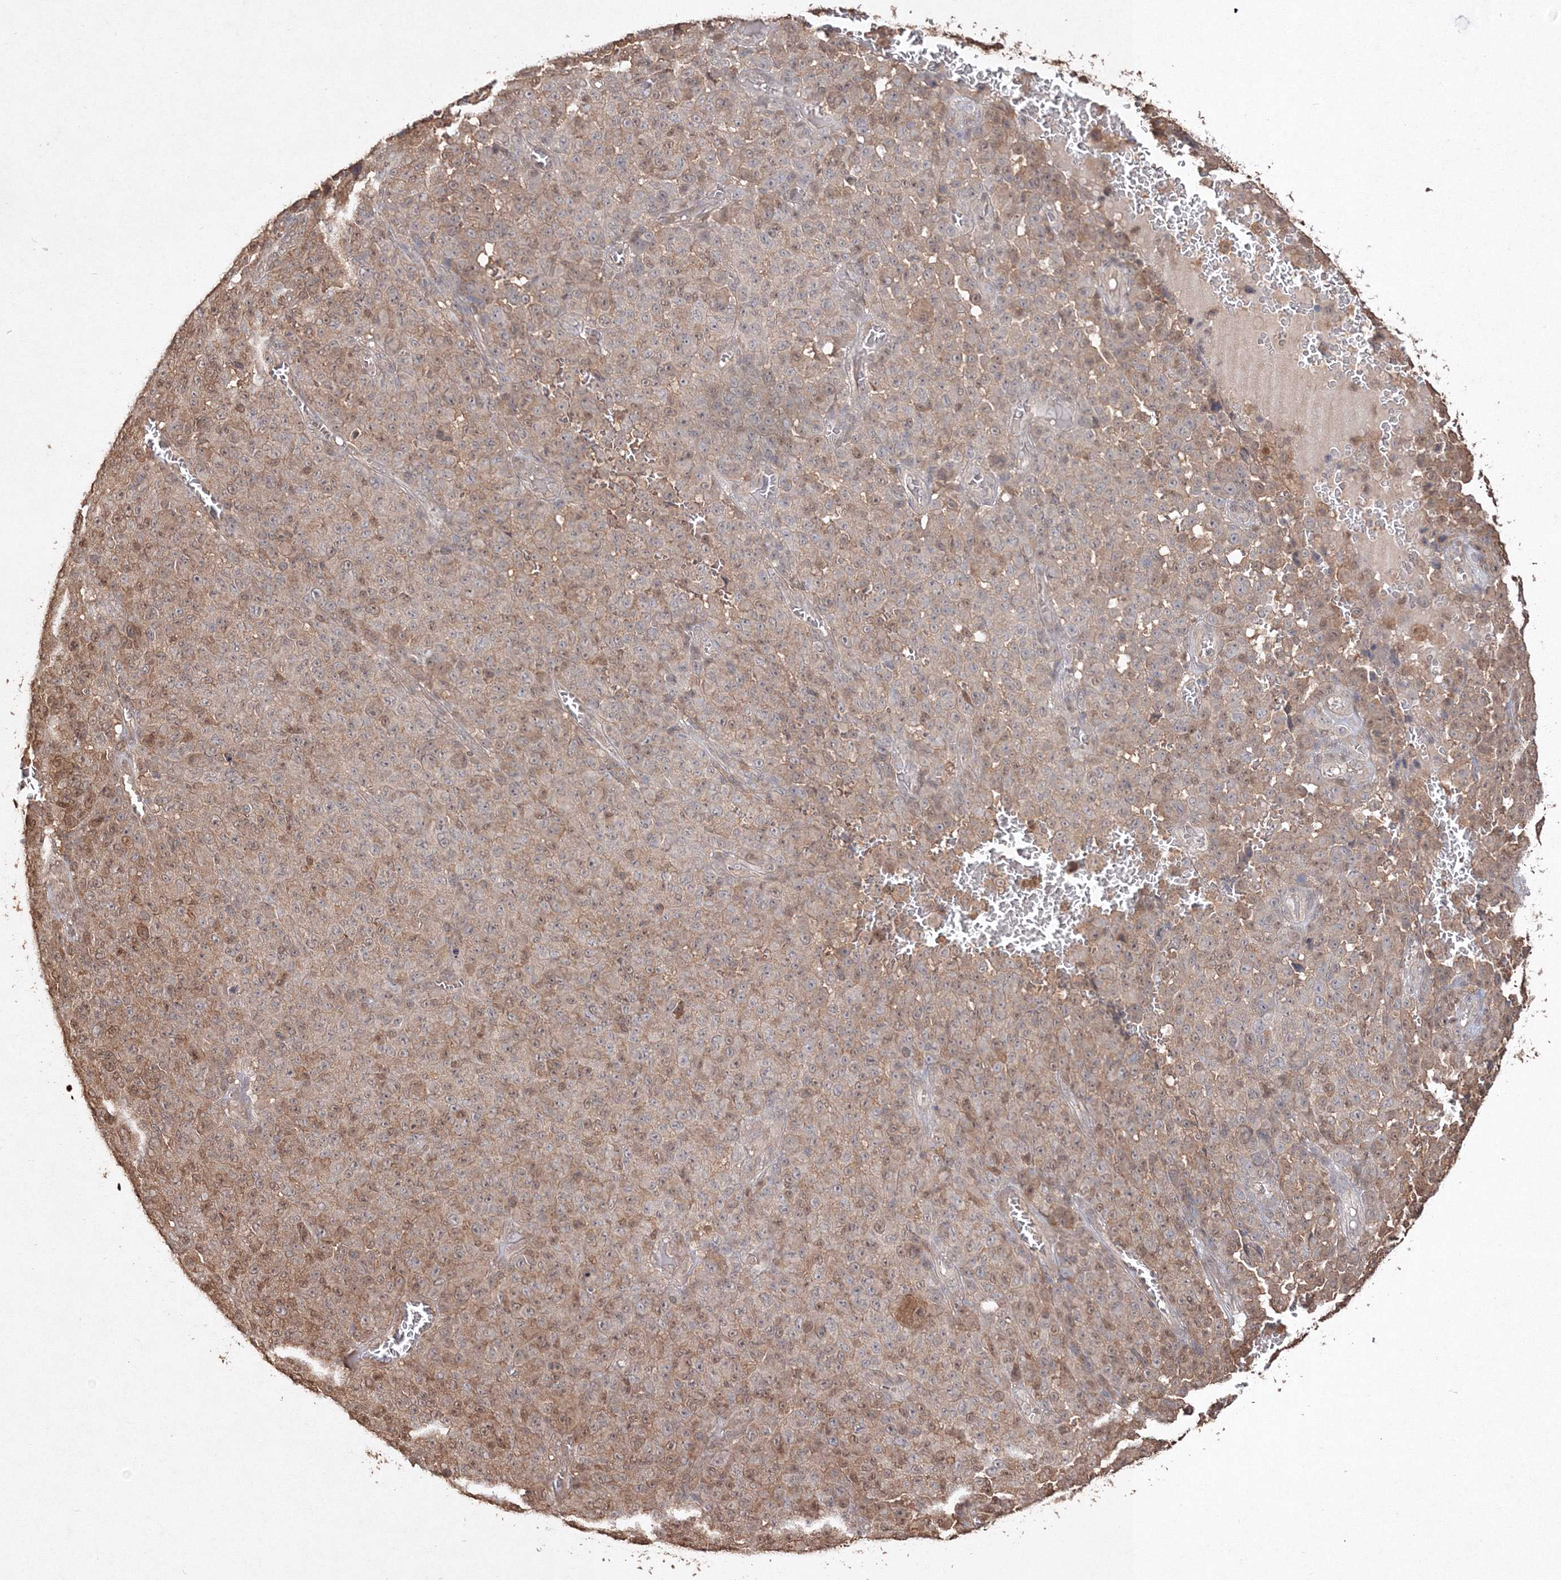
{"staining": {"intensity": "weak", "quantity": ">75%", "location": "cytoplasmic/membranous,nuclear"}, "tissue": "melanoma", "cell_type": "Tumor cells", "image_type": "cancer", "snomed": [{"axis": "morphology", "description": "Malignant melanoma, NOS"}, {"axis": "topography", "description": "Skin"}], "caption": "A high-resolution image shows immunohistochemistry (IHC) staining of malignant melanoma, which demonstrates weak cytoplasmic/membranous and nuclear expression in about >75% of tumor cells.", "gene": "S100A11", "patient": {"sex": "female", "age": 82}}